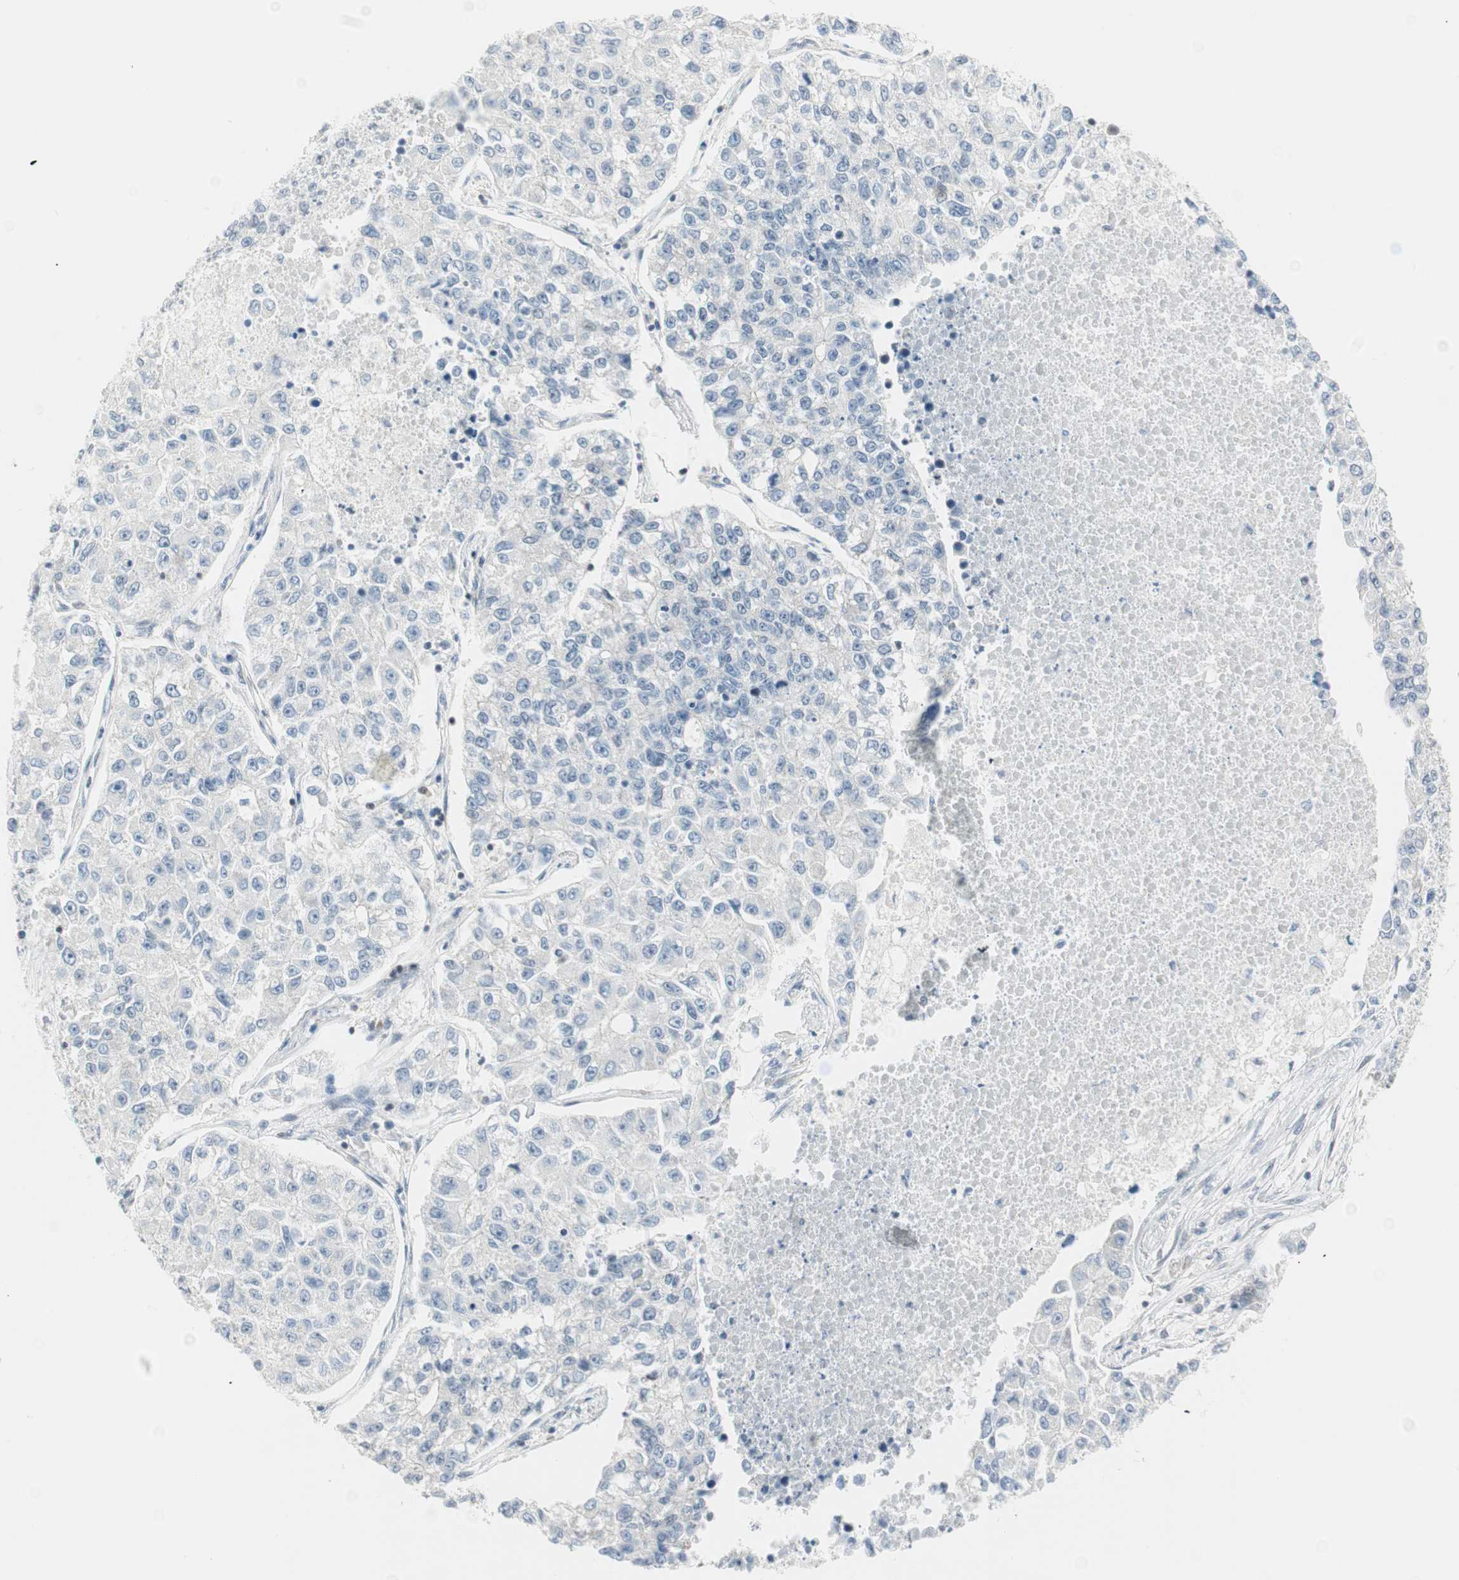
{"staining": {"intensity": "negative", "quantity": "none", "location": "none"}, "tissue": "lung cancer", "cell_type": "Tumor cells", "image_type": "cancer", "snomed": [{"axis": "morphology", "description": "Adenocarcinoma, NOS"}, {"axis": "topography", "description": "Lung"}], "caption": "DAB (3,3'-diaminobenzidine) immunohistochemical staining of adenocarcinoma (lung) reveals no significant positivity in tumor cells. (Immunohistochemistry, brightfield microscopy, high magnification).", "gene": "PPP1CA", "patient": {"sex": "male", "age": 49}}